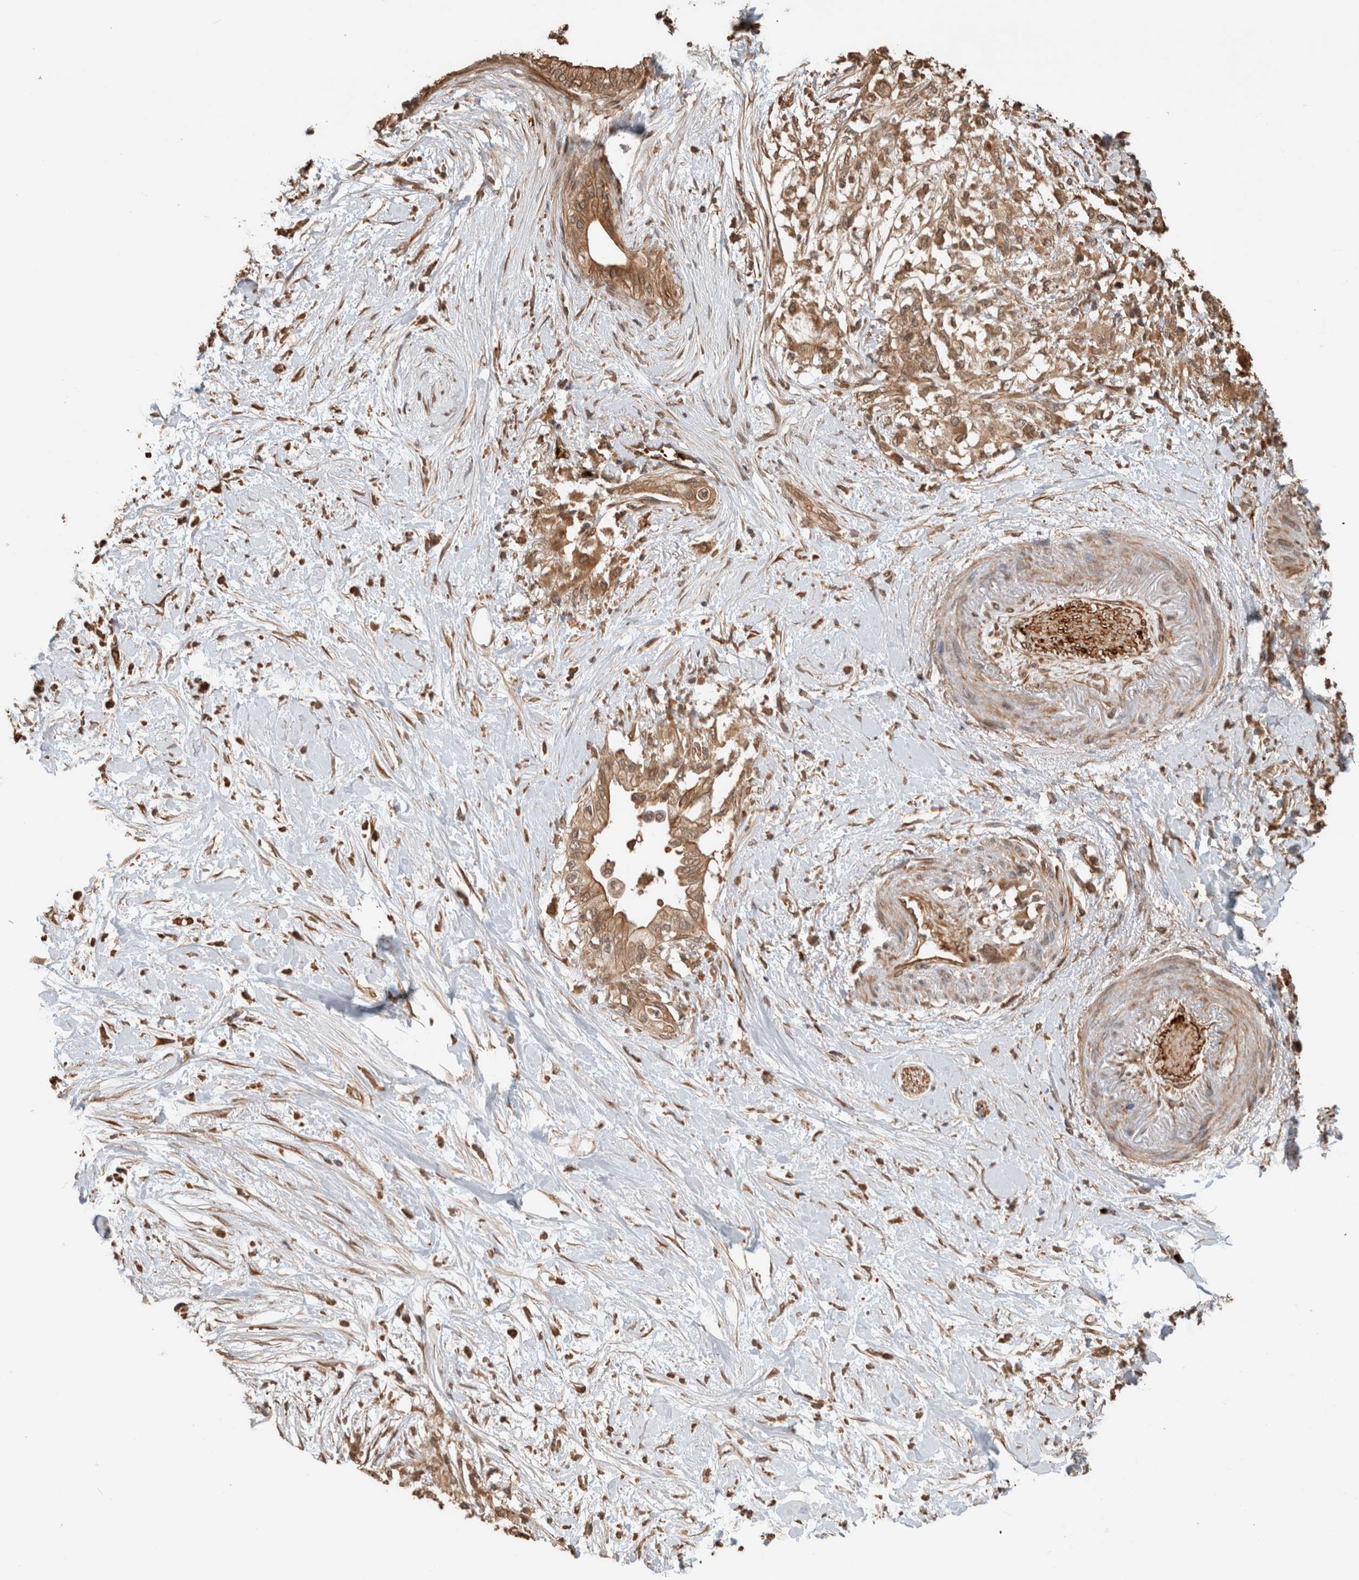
{"staining": {"intensity": "moderate", "quantity": ">75%", "location": "cytoplasmic/membranous"}, "tissue": "pancreatic cancer", "cell_type": "Tumor cells", "image_type": "cancer", "snomed": [{"axis": "morphology", "description": "Normal tissue, NOS"}, {"axis": "morphology", "description": "Adenocarcinoma, NOS"}, {"axis": "topography", "description": "Pancreas"}, {"axis": "topography", "description": "Duodenum"}], "caption": "Adenocarcinoma (pancreatic) was stained to show a protein in brown. There is medium levels of moderate cytoplasmic/membranous positivity in about >75% of tumor cells.", "gene": "OTUD6B", "patient": {"sex": "female", "age": 60}}